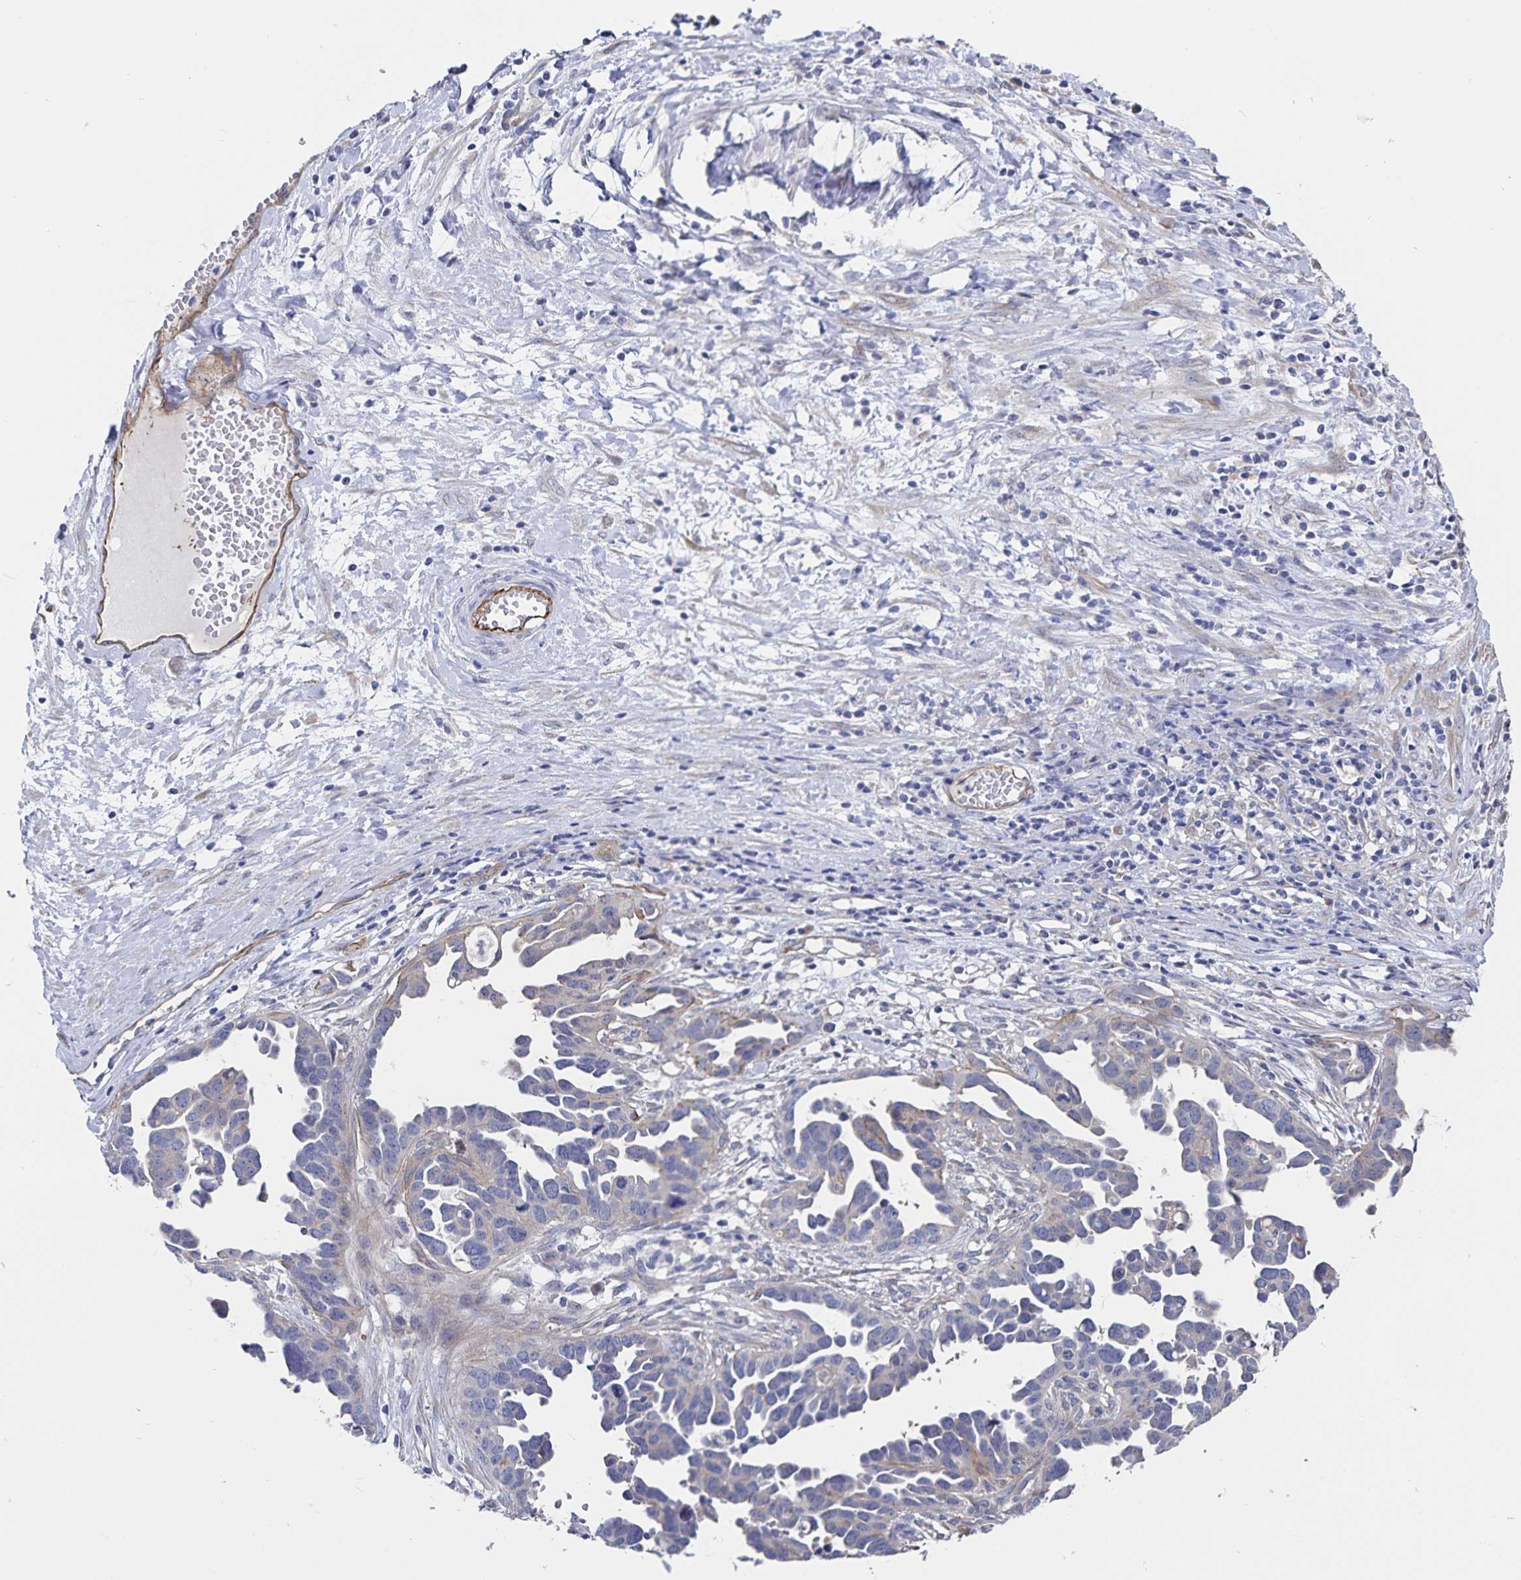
{"staining": {"intensity": "negative", "quantity": "none", "location": "none"}, "tissue": "ovarian cancer", "cell_type": "Tumor cells", "image_type": "cancer", "snomed": [{"axis": "morphology", "description": "Cystadenocarcinoma, serous, NOS"}, {"axis": "topography", "description": "Ovary"}], "caption": "There is no significant staining in tumor cells of ovarian cancer (serous cystadenocarcinoma).", "gene": "SSTR1", "patient": {"sex": "female", "age": 54}}